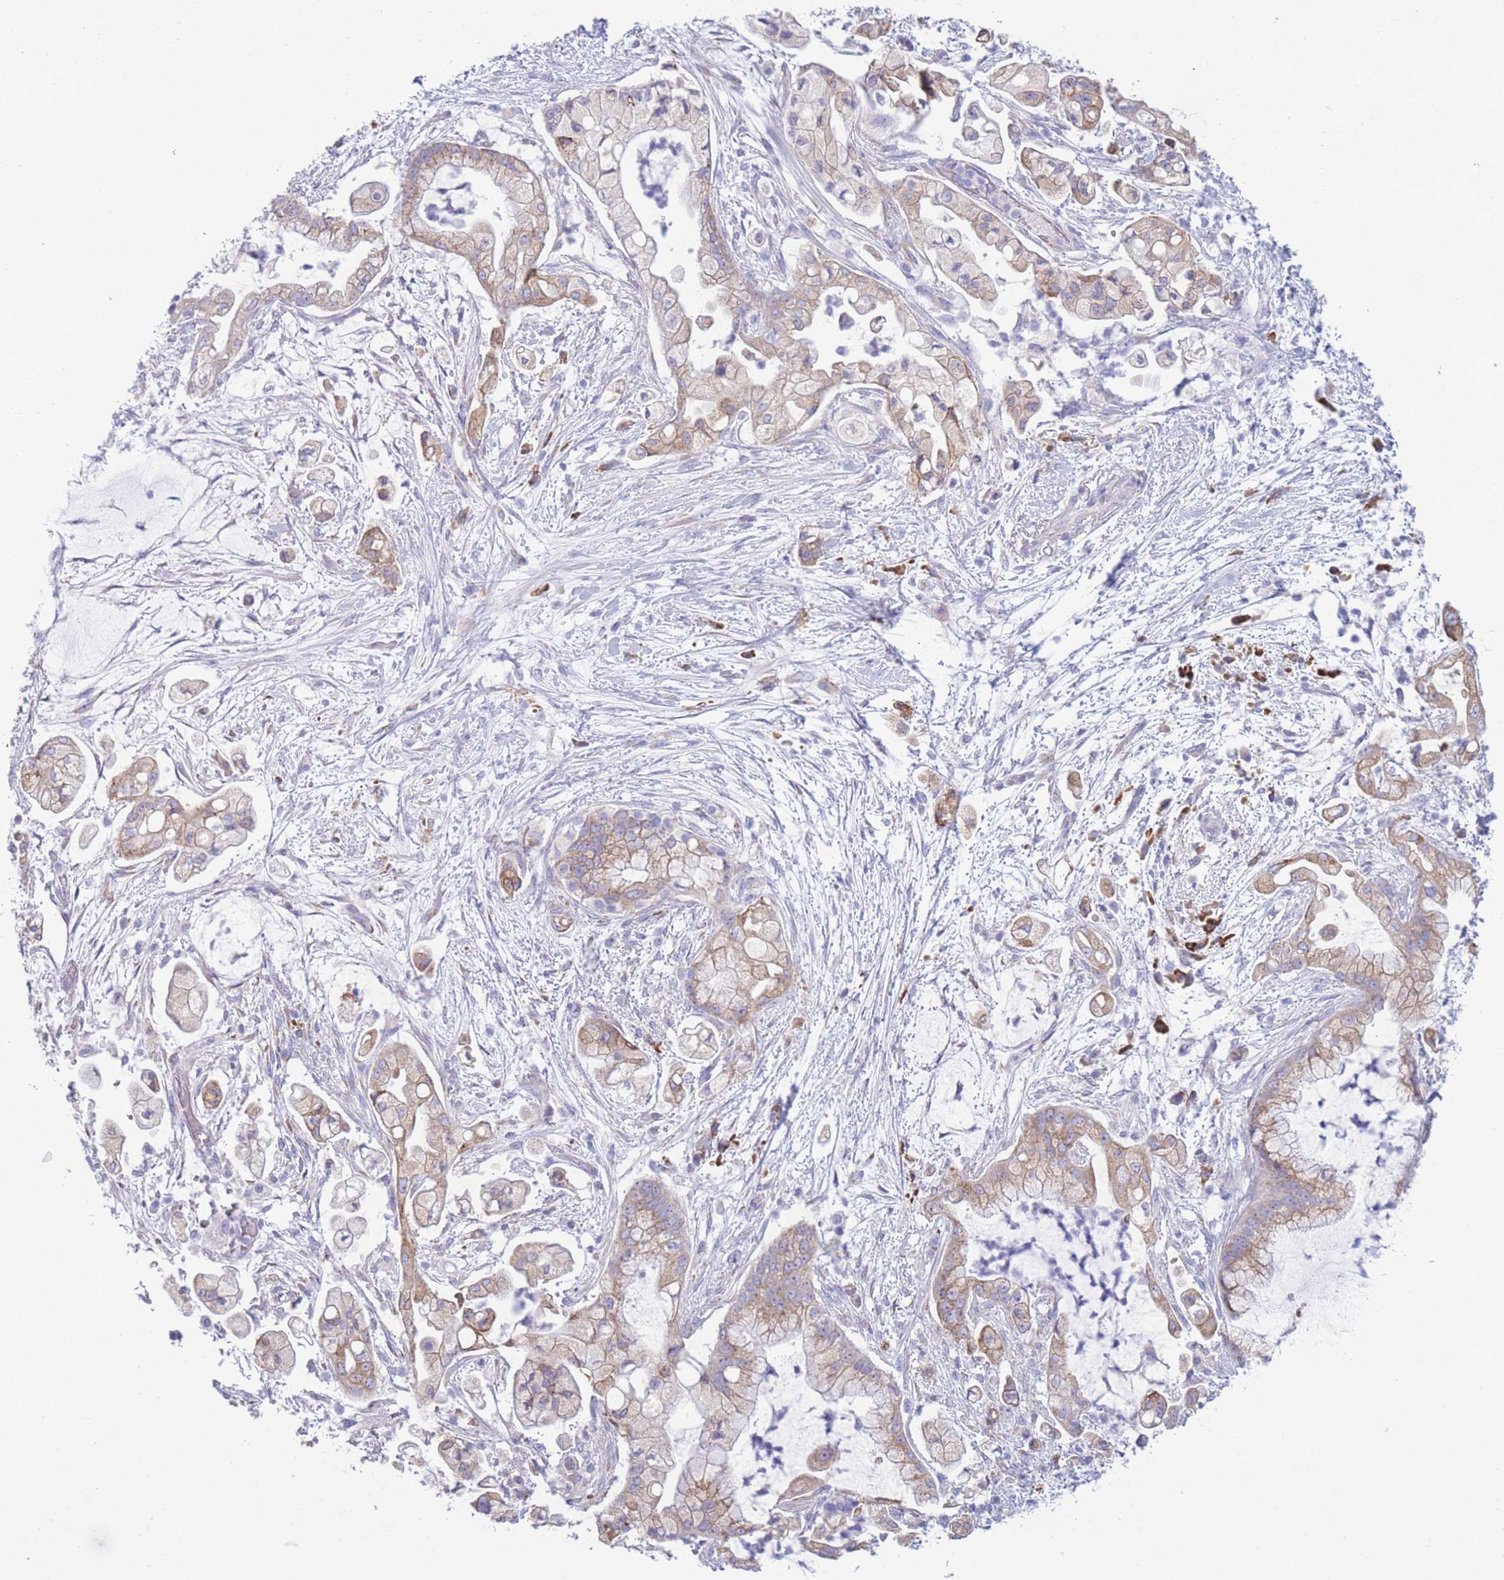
{"staining": {"intensity": "weak", "quantity": ">75%", "location": "cytoplasmic/membranous"}, "tissue": "pancreatic cancer", "cell_type": "Tumor cells", "image_type": "cancer", "snomed": [{"axis": "morphology", "description": "Adenocarcinoma, NOS"}, {"axis": "topography", "description": "Pancreas"}], "caption": "Immunohistochemical staining of human adenocarcinoma (pancreatic) demonstrates weak cytoplasmic/membranous protein positivity in approximately >75% of tumor cells.", "gene": "XKR8", "patient": {"sex": "female", "age": 69}}